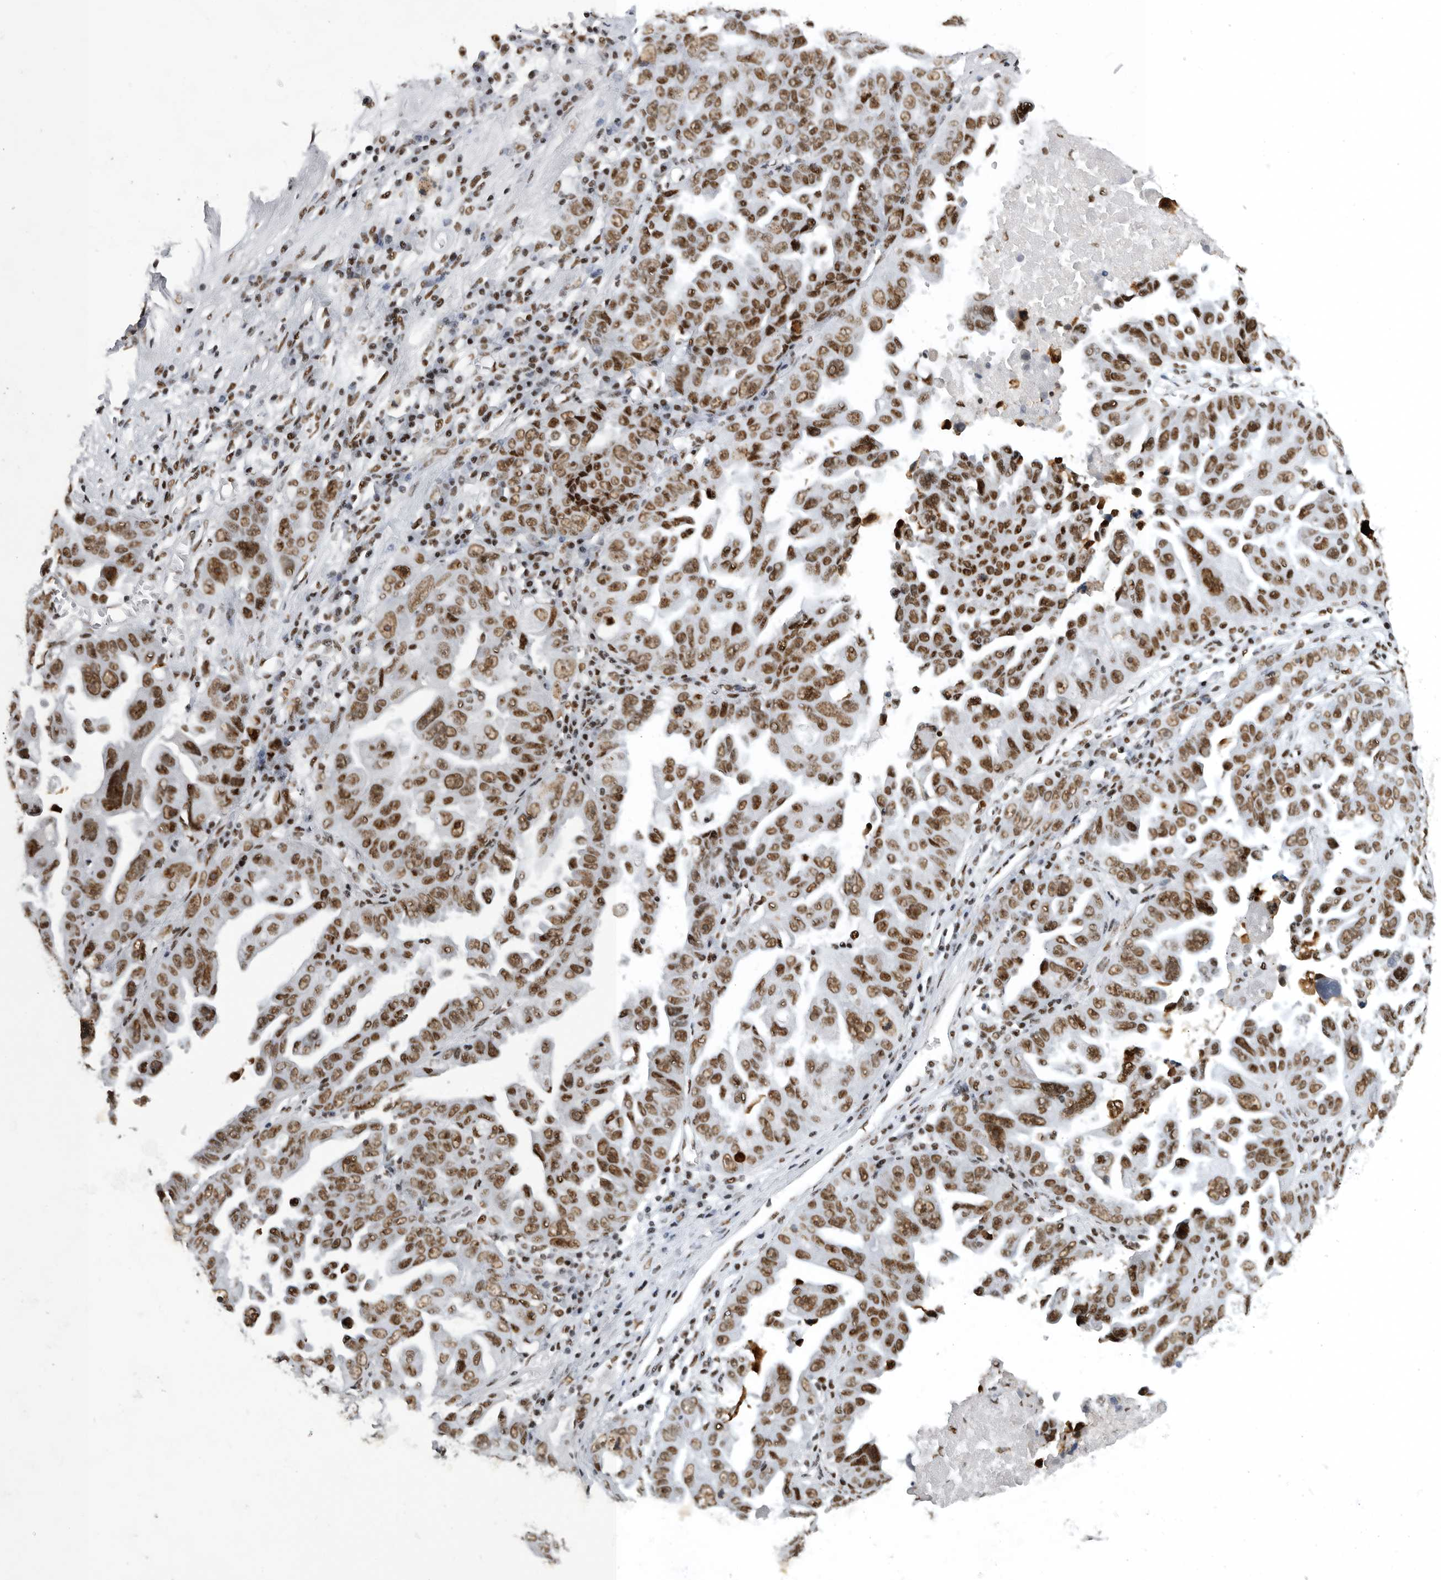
{"staining": {"intensity": "strong", "quantity": ">75%", "location": "nuclear"}, "tissue": "ovarian cancer", "cell_type": "Tumor cells", "image_type": "cancer", "snomed": [{"axis": "morphology", "description": "Carcinoma, endometroid"}, {"axis": "topography", "description": "Ovary"}], "caption": "Immunohistochemical staining of ovarian endometroid carcinoma shows high levels of strong nuclear protein staining in about >75% of tumor cells. Ihc stains the protein in brown and the nuclei are stained blue.", "gene": "BCLAF1", "patient": {"sex": "female", "age": 62}}